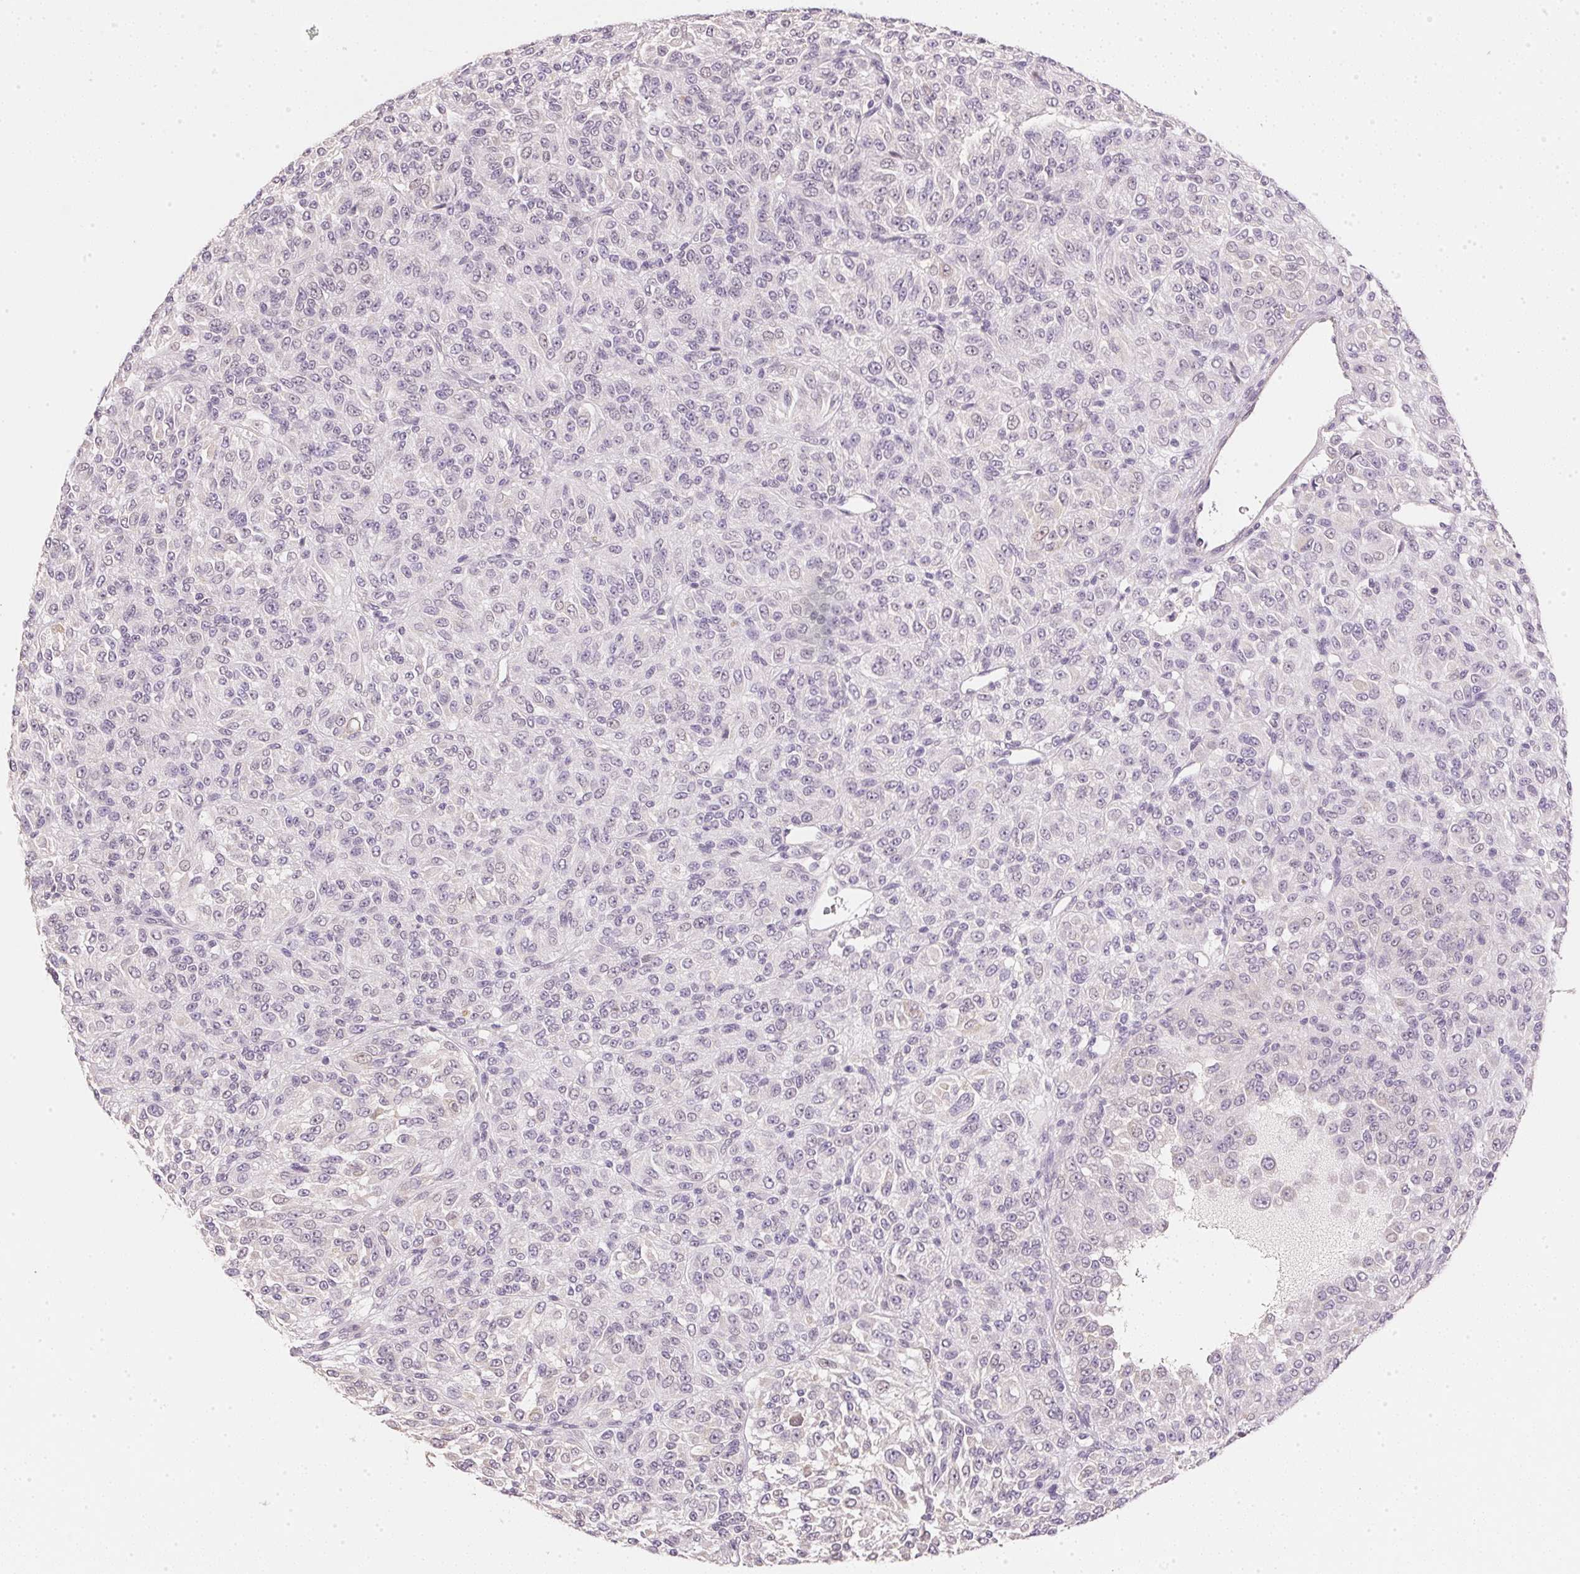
{"staining": {"intensity": "negative", "quantity": "none", "location": "none"}, "tissue": "melanoma", "cell_type": "Tumor cells", "image_type": "cancer", "snomed": [{"axis": "morphology", "description": "Malignant melanoma, Metastatic site"}, {"axis": "topography", "description": "Brain"}], "caption": "IHC of malignant melanoma (metastatic site) shows no staining in tumor cells.", "gene": "DHCR24", "patient": {"sex": "female", "age": 56}}